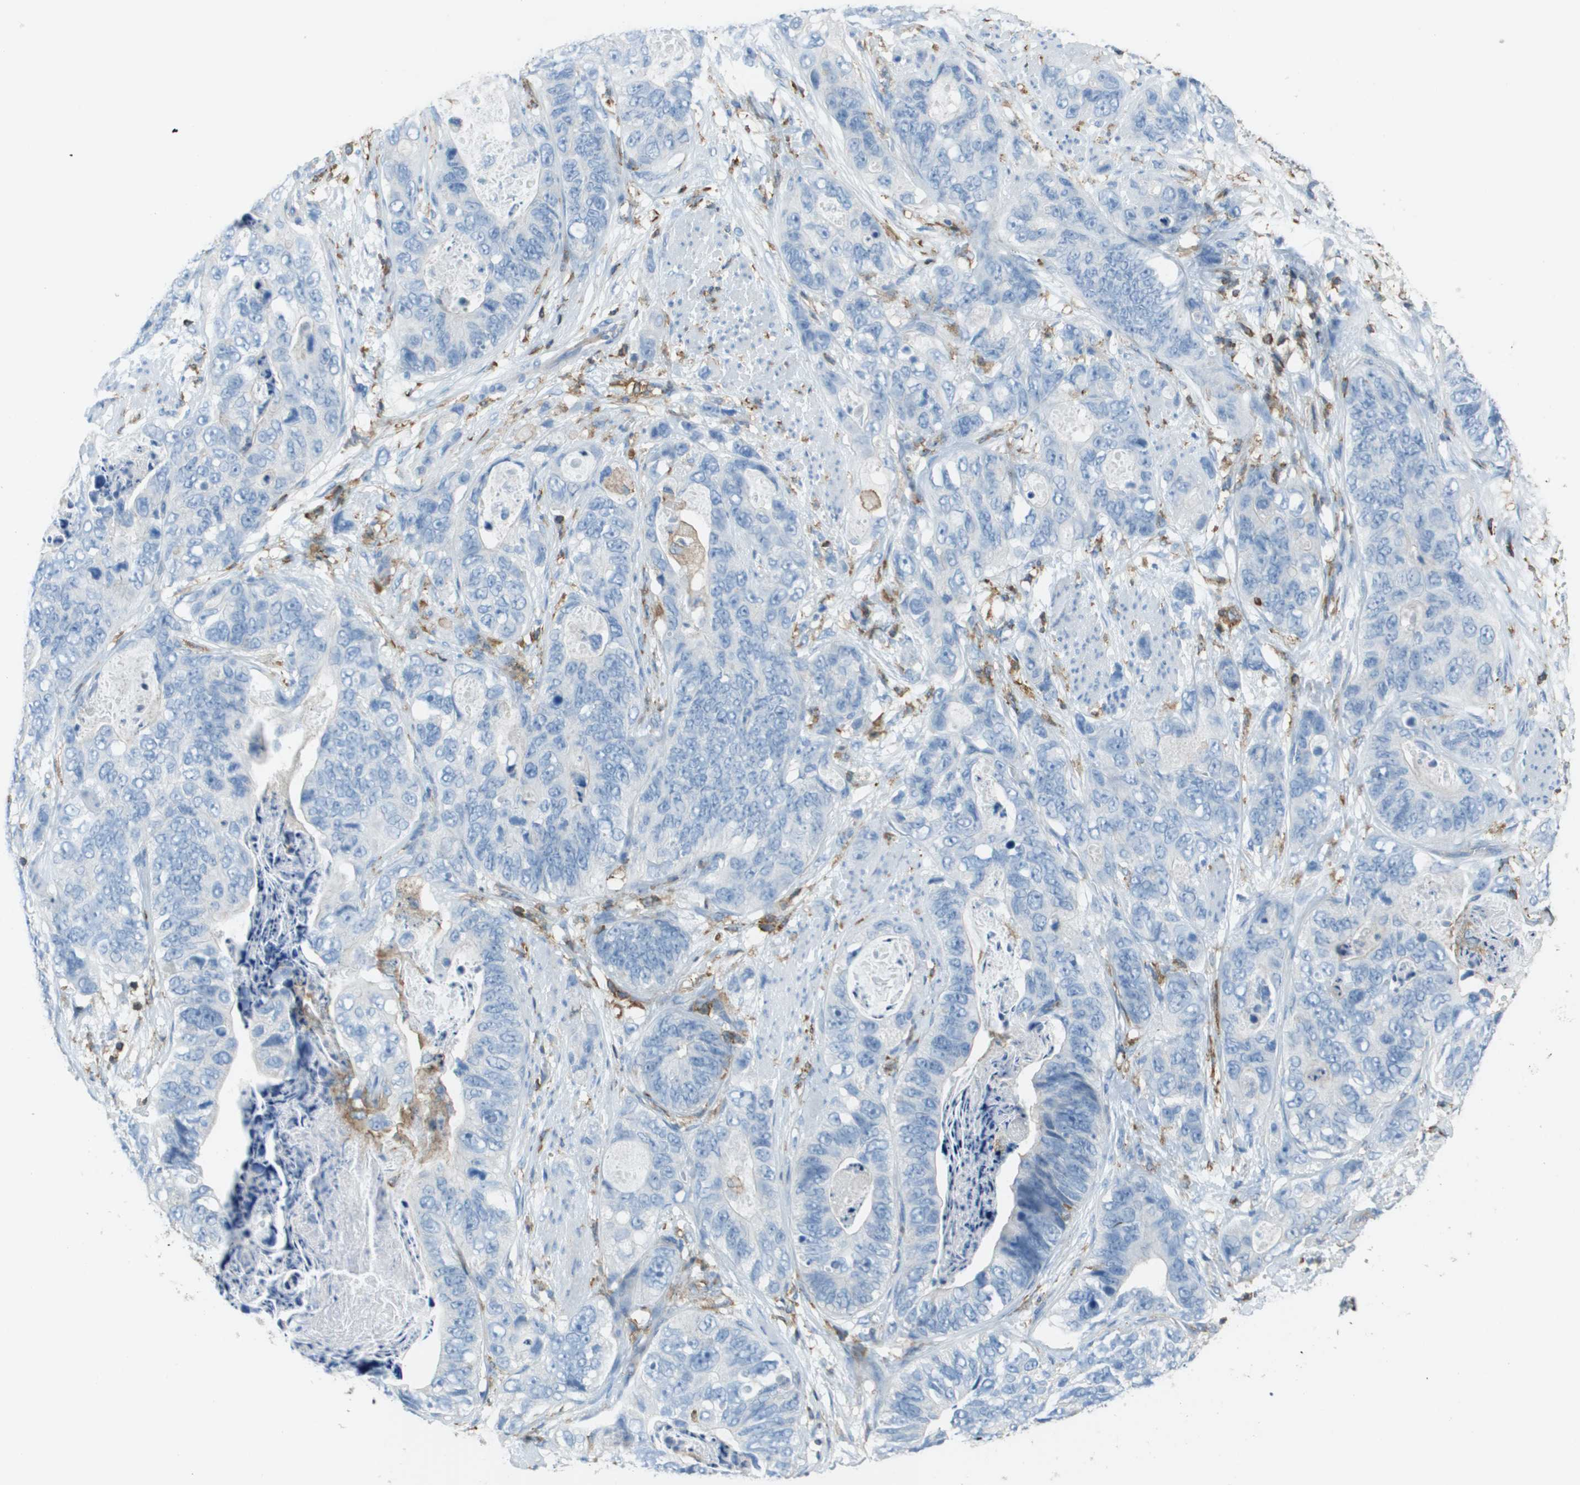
{"staining": {"intensity": "negative", "quantity": "none", "location": "none"}, "tissue": "stomach cancer", "cell_type": "Tumor cells", "image_type": "cancer", "snomed": [{"axis": "morphology", "description": "Adenocarcinoma, NOS"}, {"axis": "topography", "description": "Stomach"}], "caption": "The immunohistochemistry image has no significant expression in tumor cells of stomach adenocarcinoma tissue.", "gene": "APBB1IP", "patient": {"sex": "female", "age": 89}}